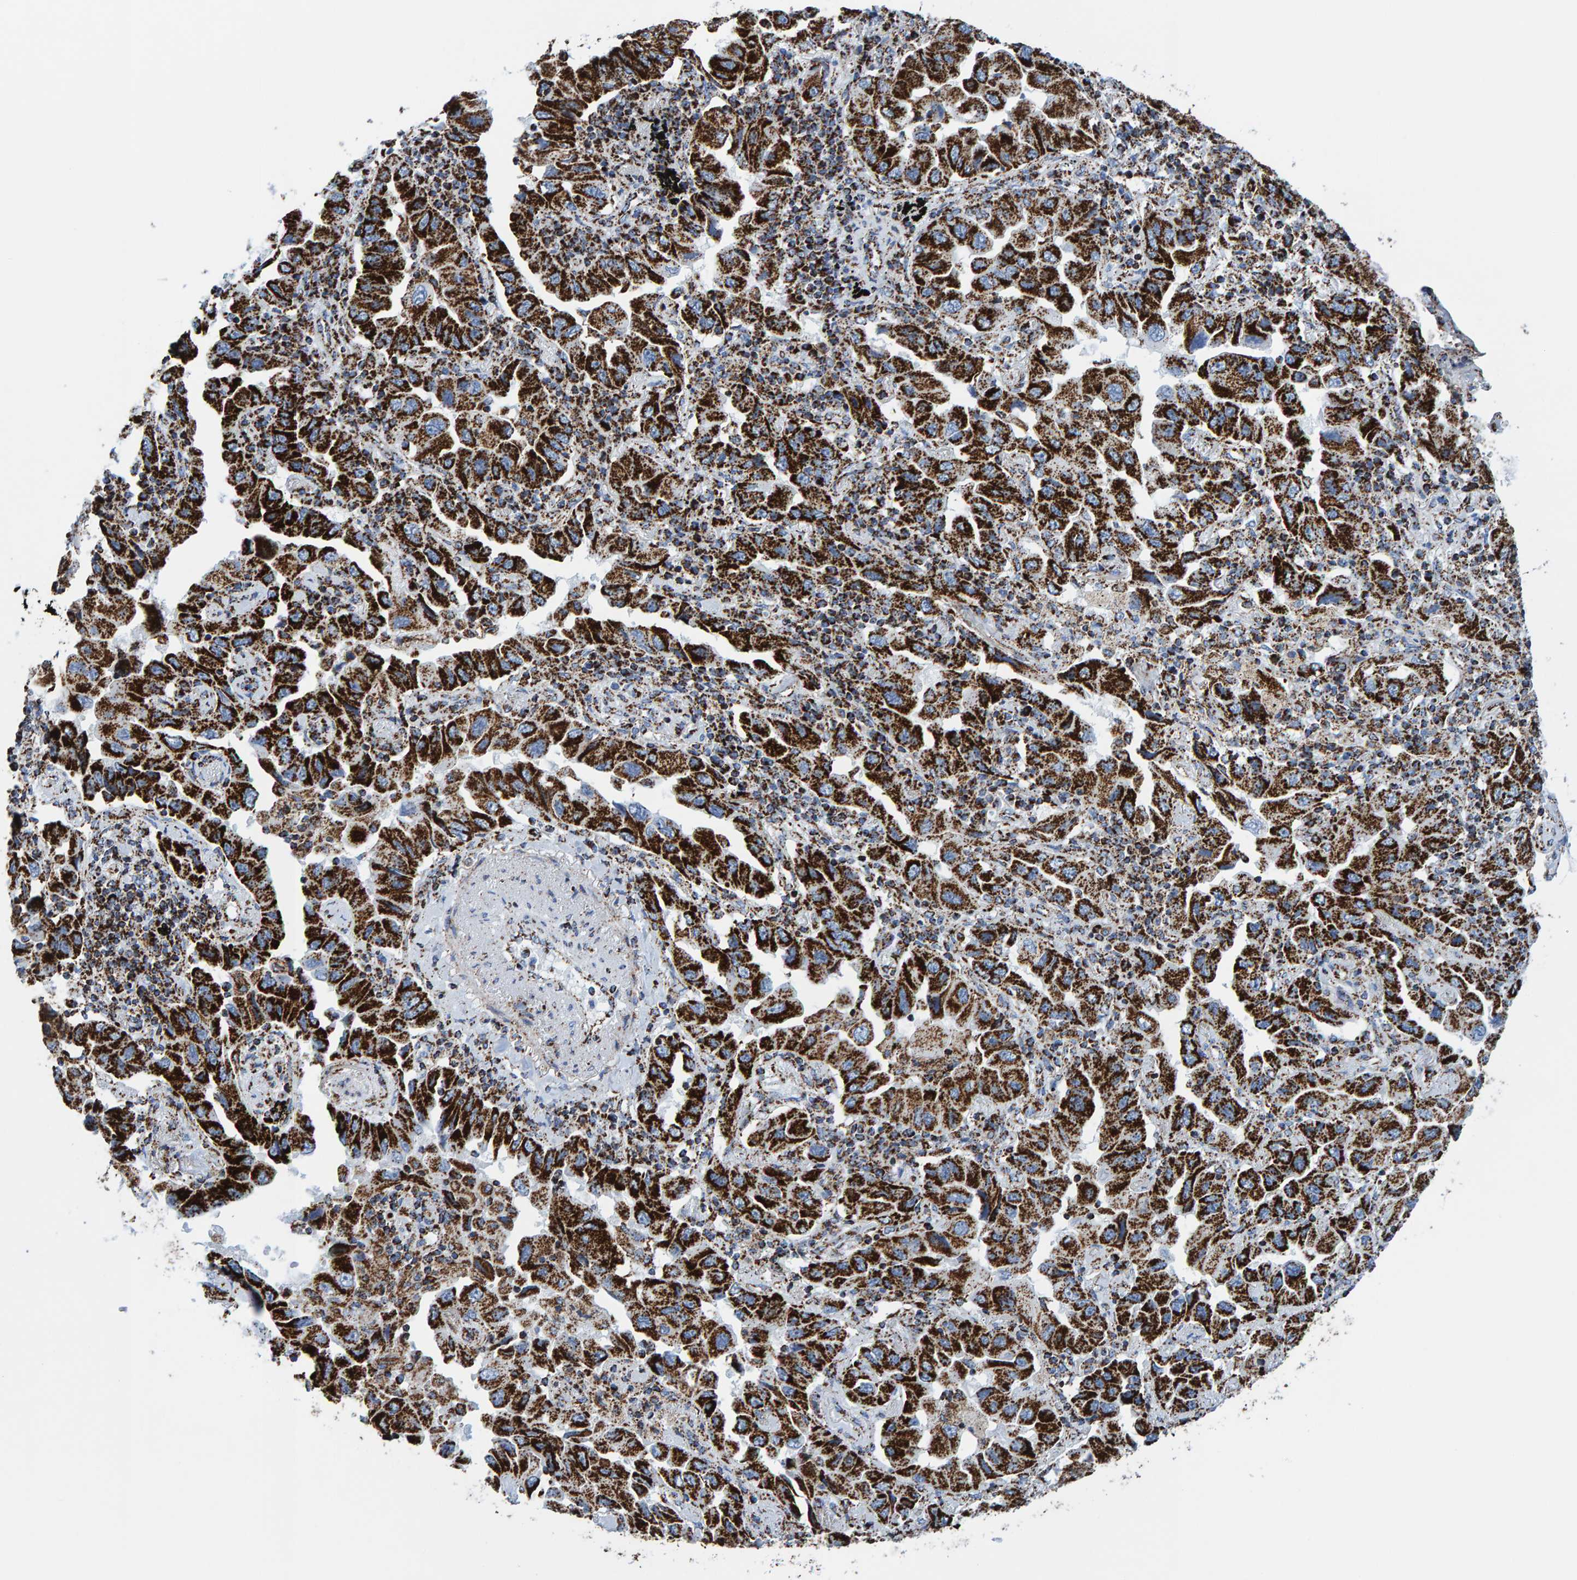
{"staining": {"intensity": "strong", "quantity": ">75%", "location": "cytoplasmic/membranous"}, "tissue": "lung cancer", "cell_type": "Tumor cells", "image_type": "cancer", "snomed": [{"axis": "morphology", "description": "Adenocarcinoma, NOS"}, {"axis": "topography", "description": "Lung"}], "caption": "Strong cytoplasmic/membranous protein staining is present in about >75% of tumor cells in lung cancer (adenocarcinoma).", "gene": "ENSG00000262660", "patient": {"sex": "female", "age": 65}}